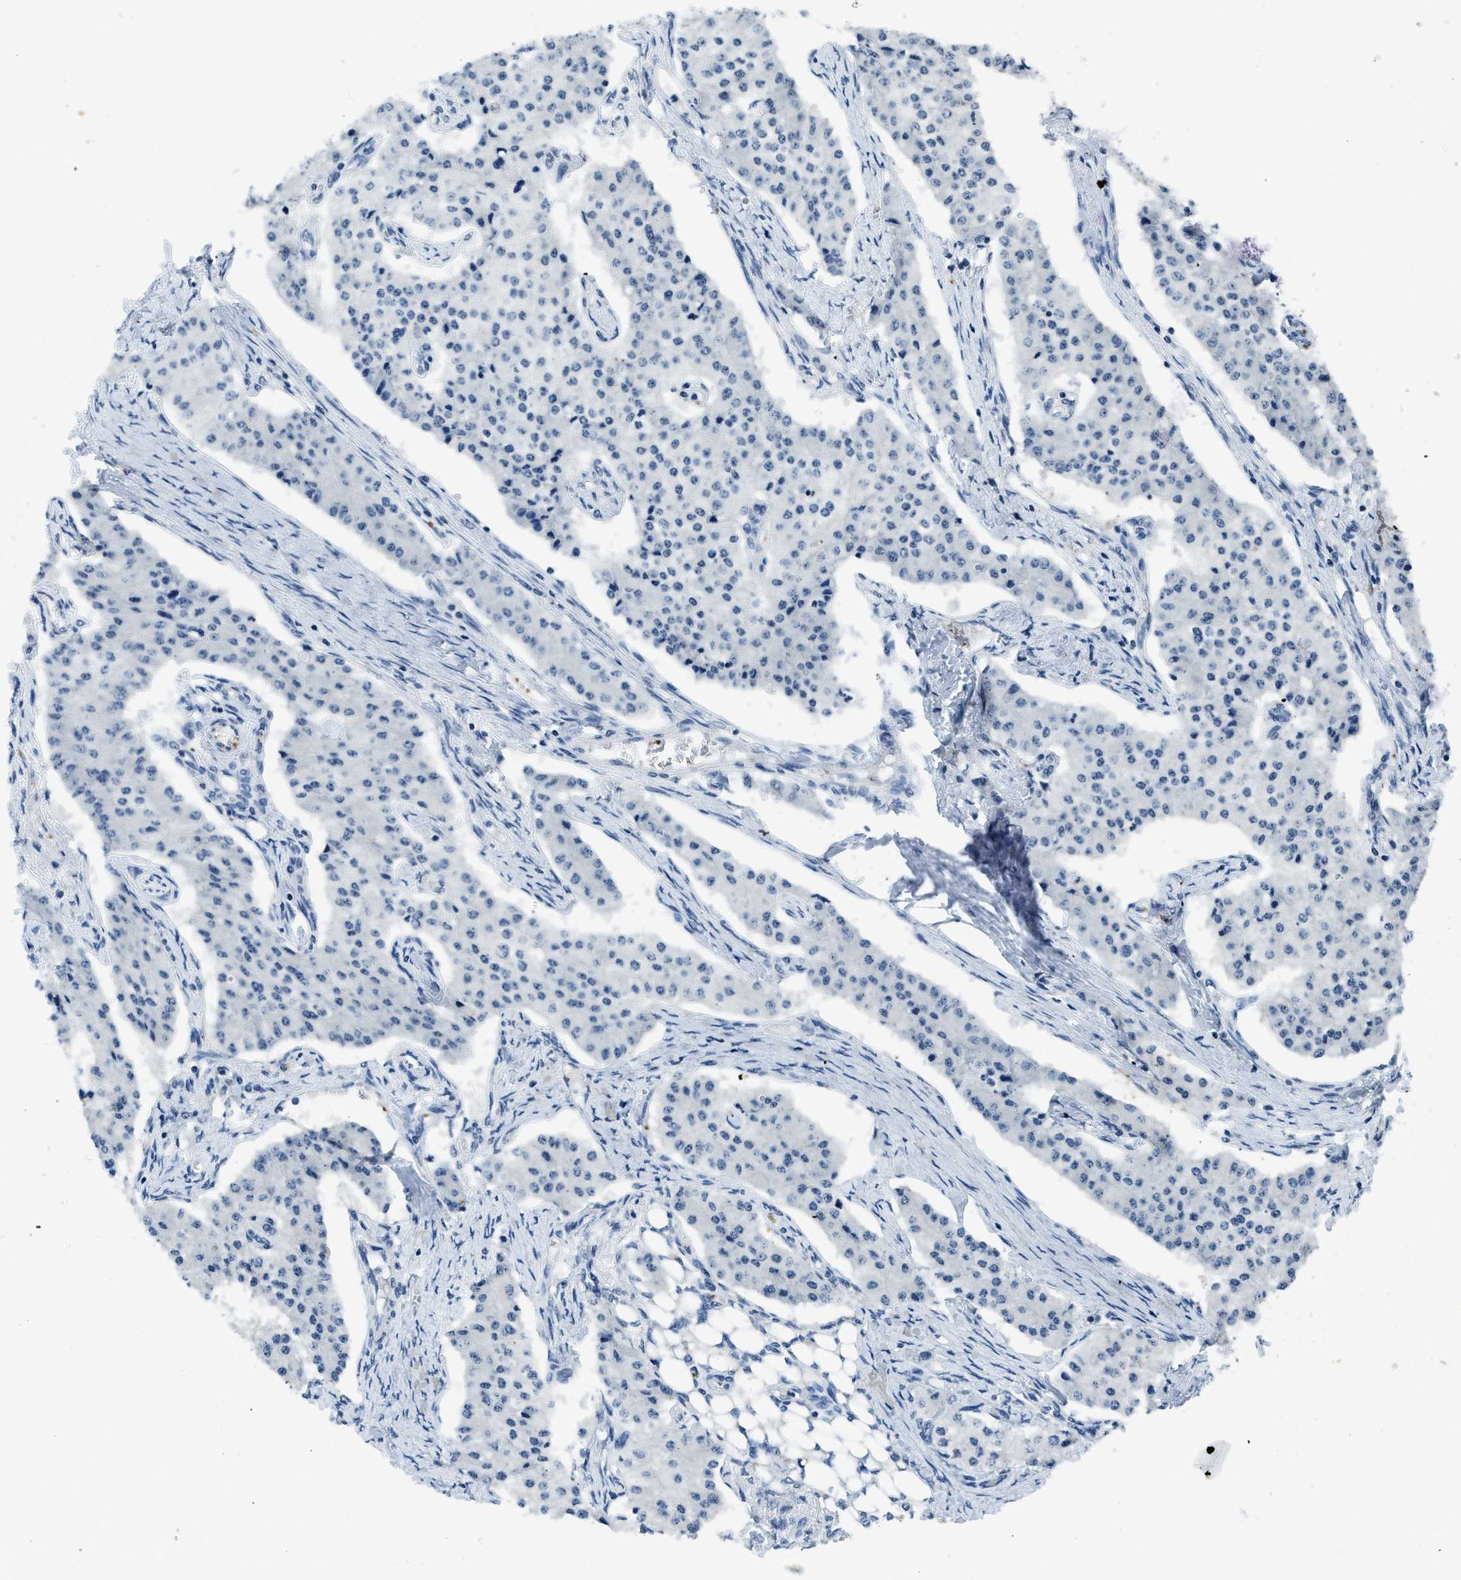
{"staining": {"intensity": "negative", "quantity": "none", "location": "none"}, "tissue": "carcinoid", "cell_type": "Tumor cells", "image_type": "cancer", "snomed": [{"axis": "morphology", "description": "Carcinoid, malignant, NOS"}, {"axis": "topography", "description": "Colon"}], "caption": "This is an IHC photomicrograph of carcinoid (malignant). There is no staining in tumor cells.", "gene": "ITGA2B", "patient": {"sex": "female", "age": 52}}